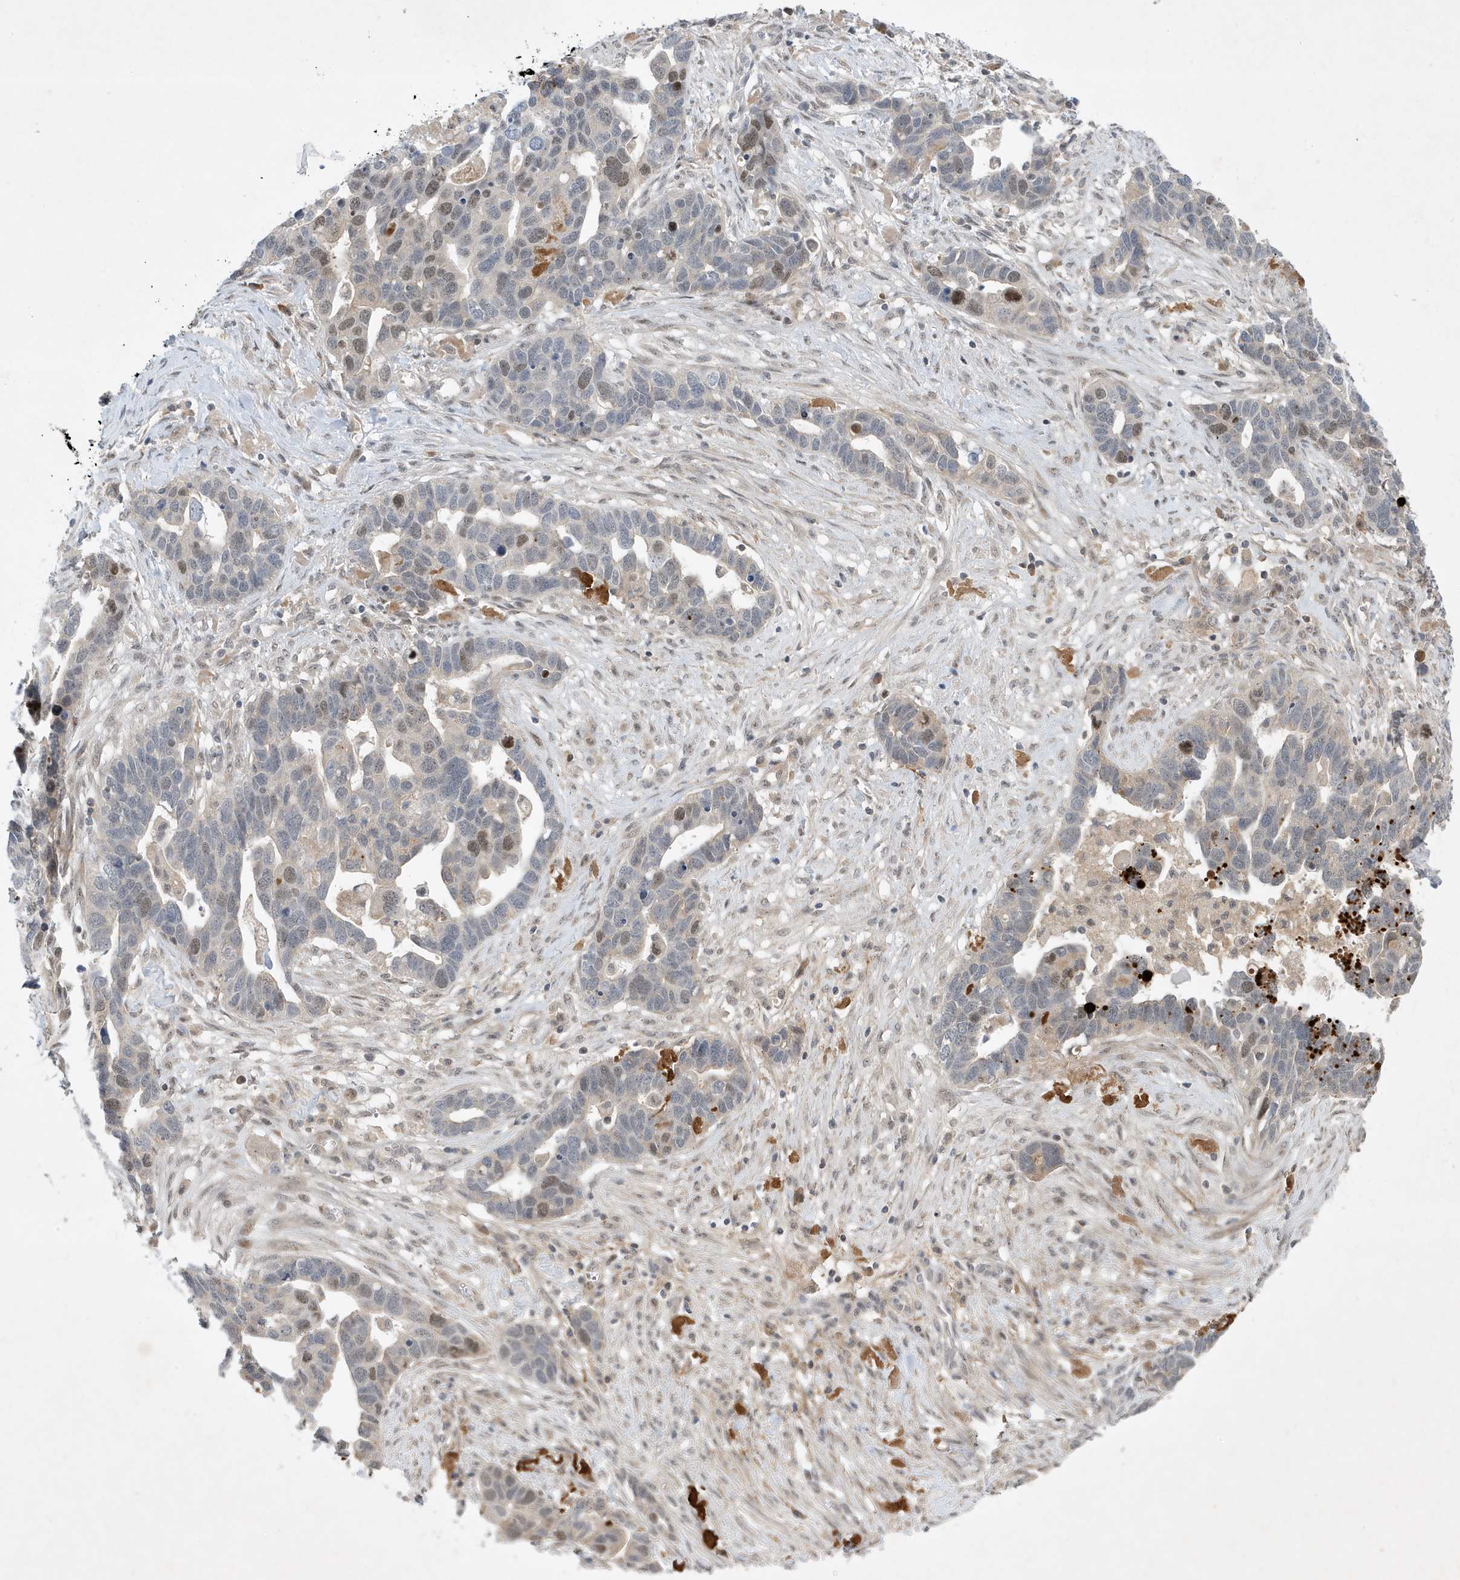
{"staining": {"intensity": "moderate", "quantity": "<25%", "location": "nuclear"}, "tissue": "ovarian cancer", "cell_type": "Tumor cells", "image_type": "cancer", "snomed": [{"axis": "morphology", "description": "Cystadenocarcinoma, serous, NOS"}, {"axis": "topography", "description": "Ovary"}], "caption": "A brown stain shows moderate nuclear expression of a protein in ovarian cancer (serous cystadenocarcinoma) tumor cells.", "gene": "MAST3", "patient": {"sex": "female", "age": 54}}